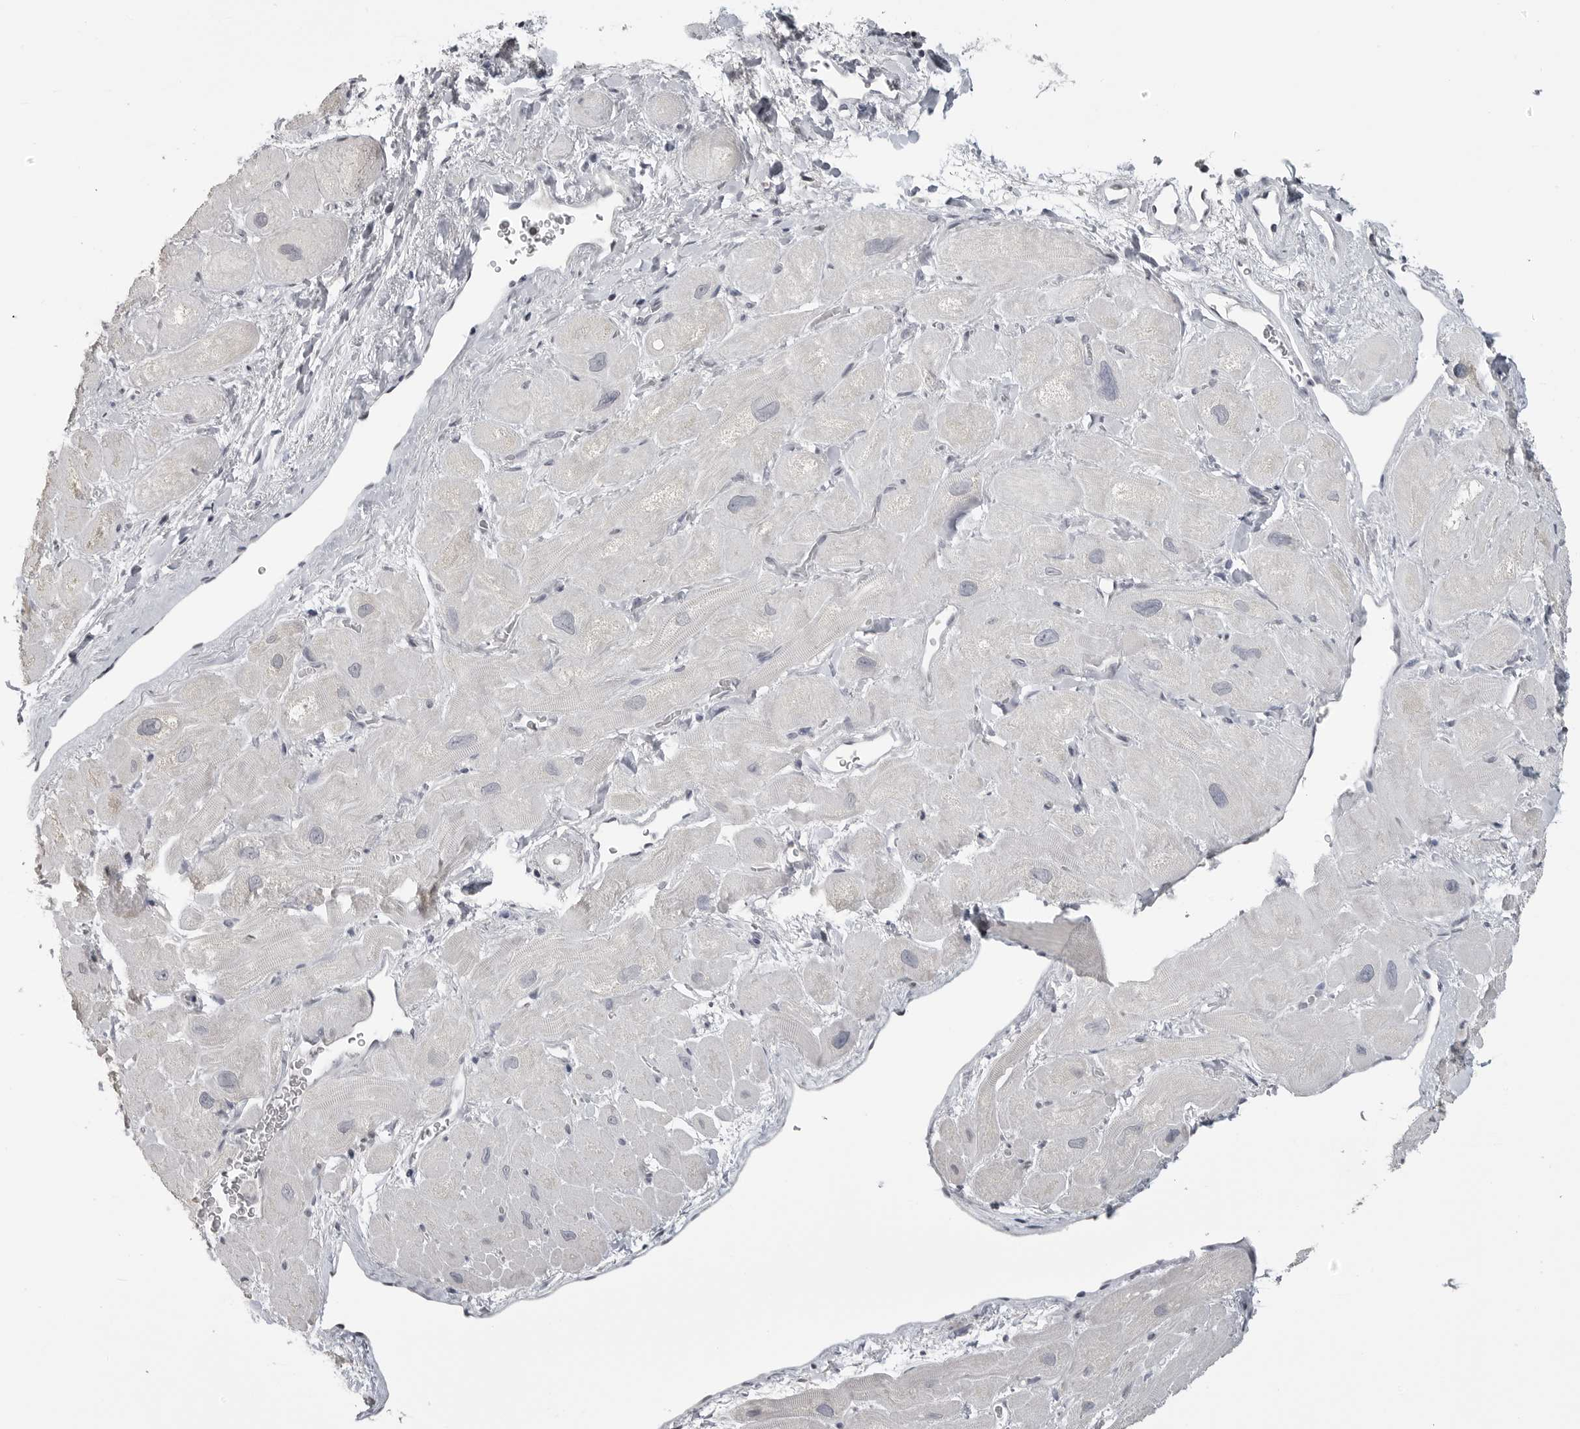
{"staining": {"intensity": "negative", "quantity": "none", "location": "none"}, "tissue": "heart muscle", "cell_type": "Cardiomyocytes", "image_type": "normal", "snomed": [{"axis": "morphology", "description": "Normal tissue, NOS"}, {"axis": "topography", "description": "Heart"}], "caption": "Immunohistochemistry (IHC) photomicrograph of normal human heart muscle stained for a protein (brown), which reveals no expression in cardiomyocytes.", "gene": "GPN2", "patient": {"sex": "male", "age": 49}}